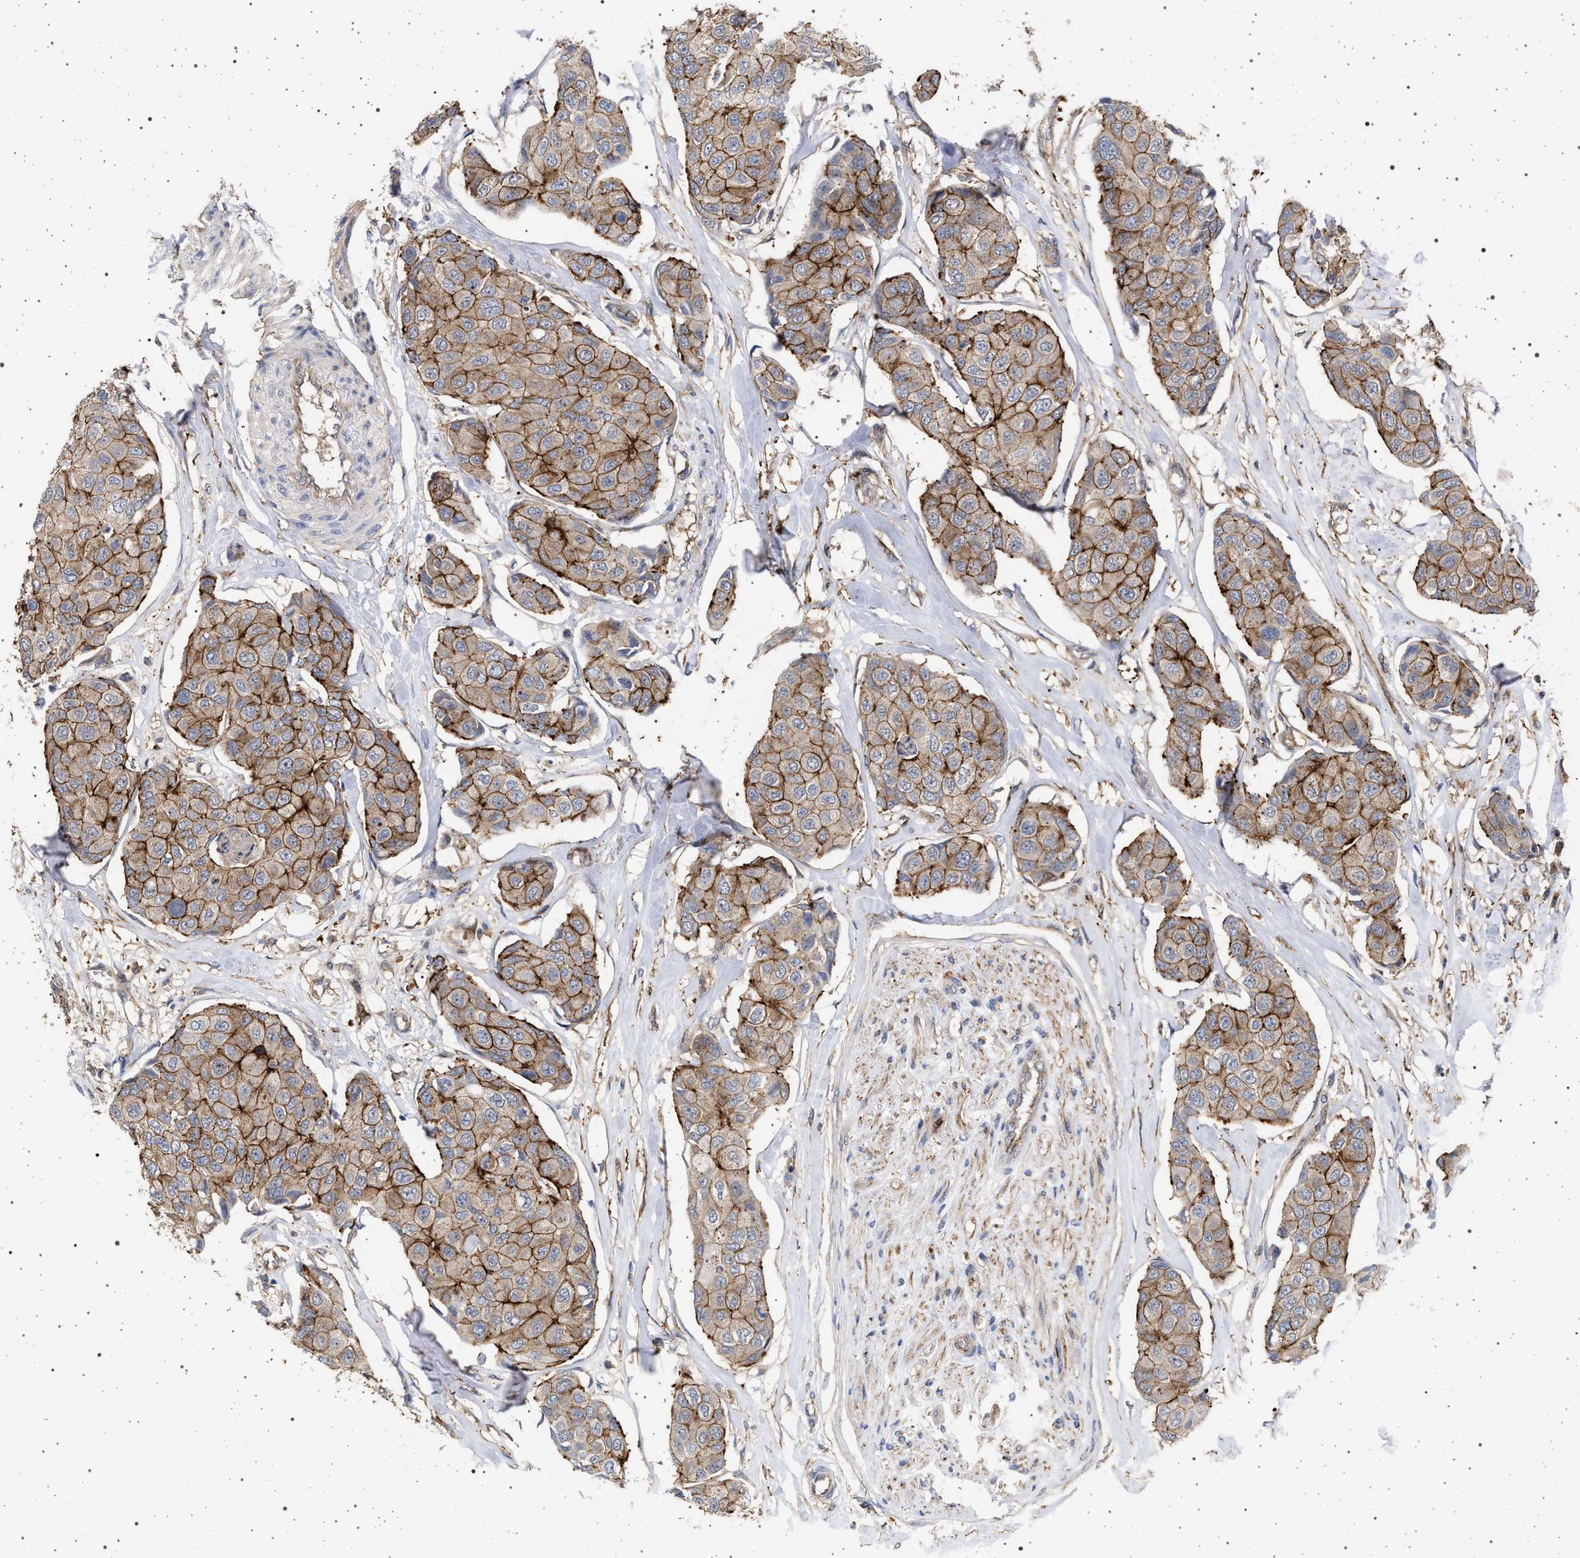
{"staining": {"intensity": "moderate", "quantity": ">75%", "location": "cytoplasmic/membranous"}, "tissue": "breast cancer", "cell_type": "Tumor cells", "image_type": "cancer", "snomed": [{"axis": "morphology", "description": "Duct carcinoma"}, {"axis": "topography", "description": "Breast"}], "caption": "Human breast cancer stained with a brown dye exhibits moderate cytoplasmic/membranous positive staining in approximately >75% of tumor cells.", "gene": "IFT20", "patient": {"sex": "female", "age": 80}}